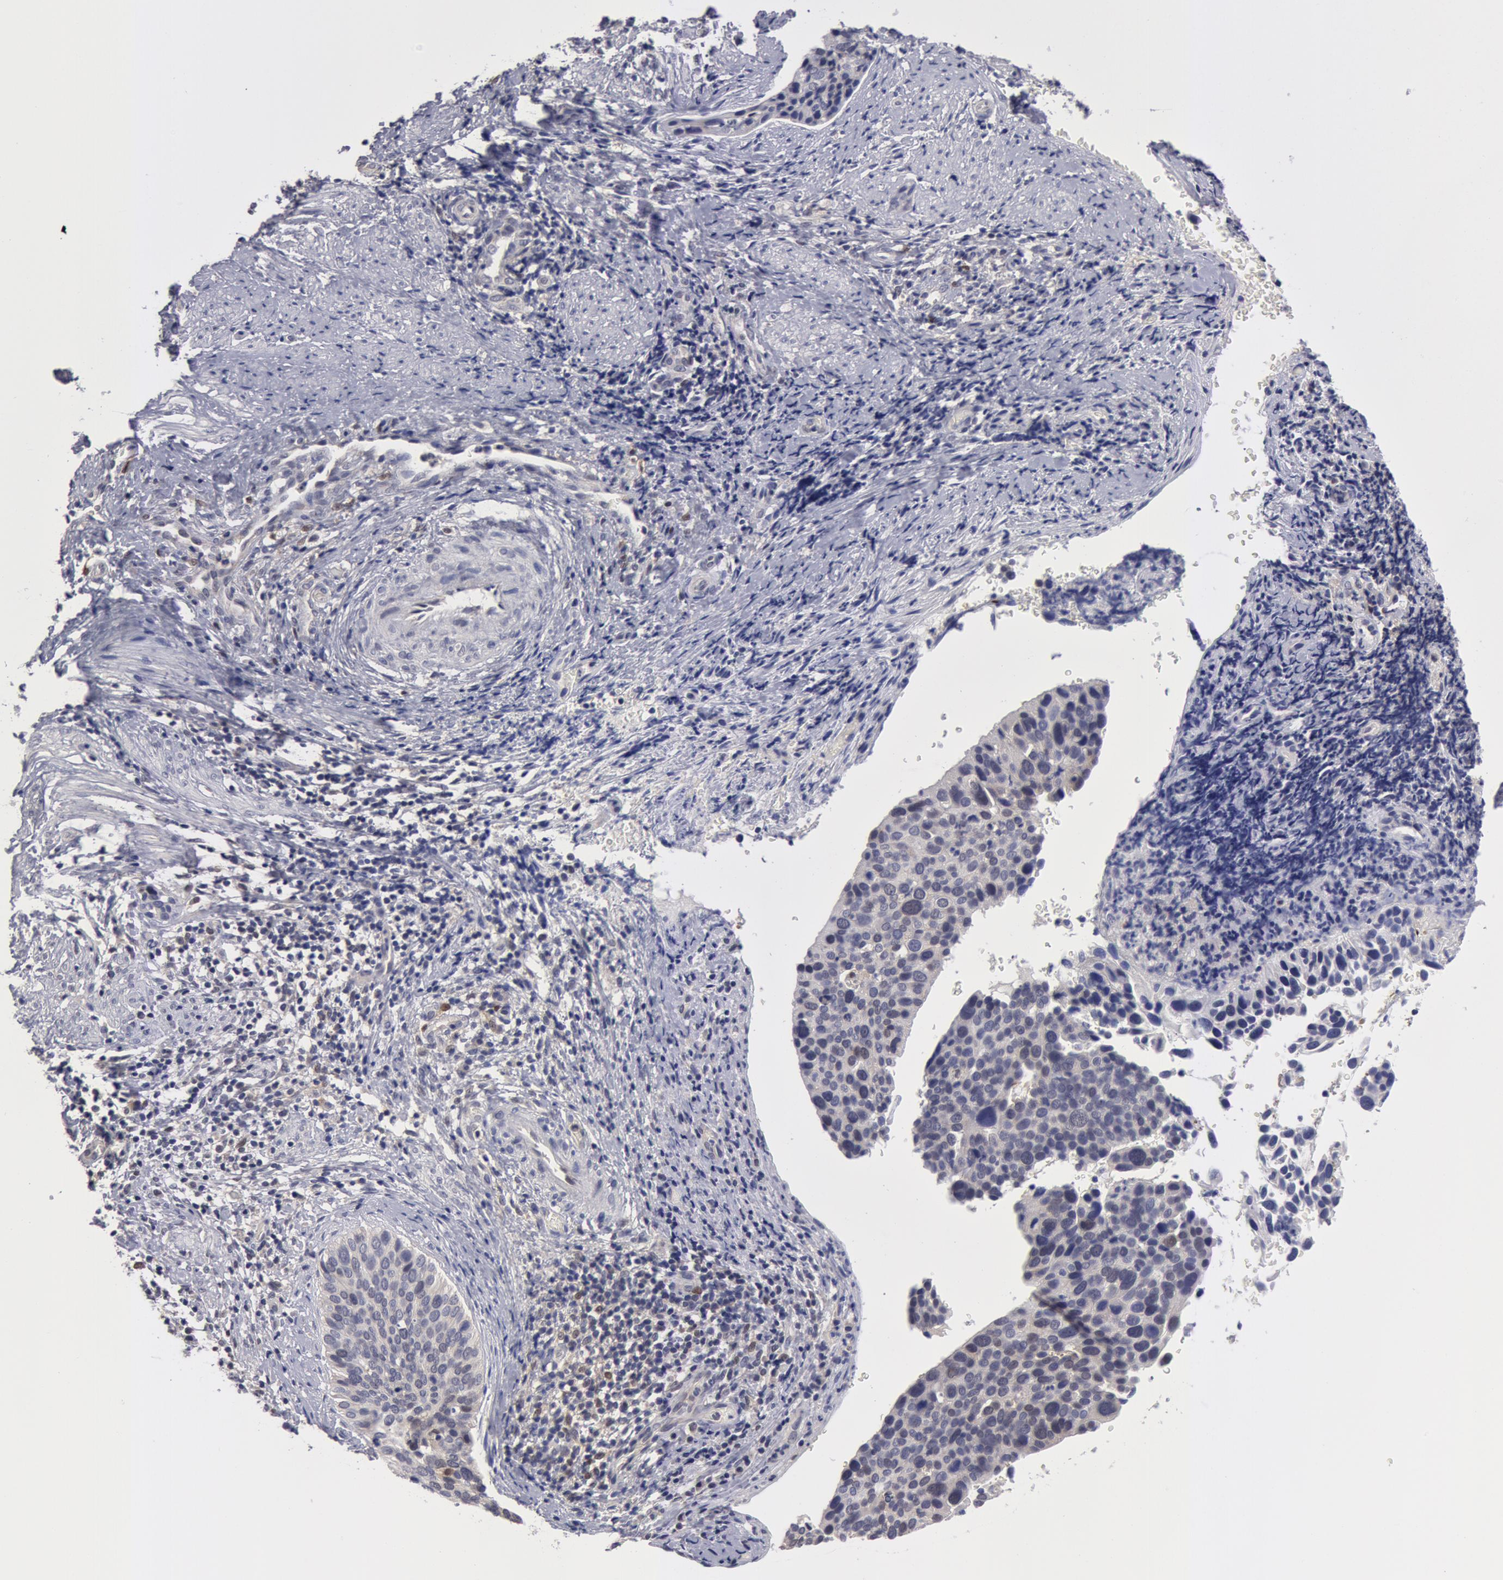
{"staining": {"intensity": "negative", "quantity": "none", "location": "none"}, "tissue": "cervical cancer", "cell_type": "Tumor cells", "image_type": "cancer", "snomed": [{"axis": "morphology", "description": "Squamous cell carcinoma, NOS"}, {"axis": "topography", "description": "Cervix"}], "caption": "There is no significant staining in tumor cells of cervical squamous cell carcinoma.", "gene": "TXNRD1", "patient": {"sex": "female", "age": 31}}